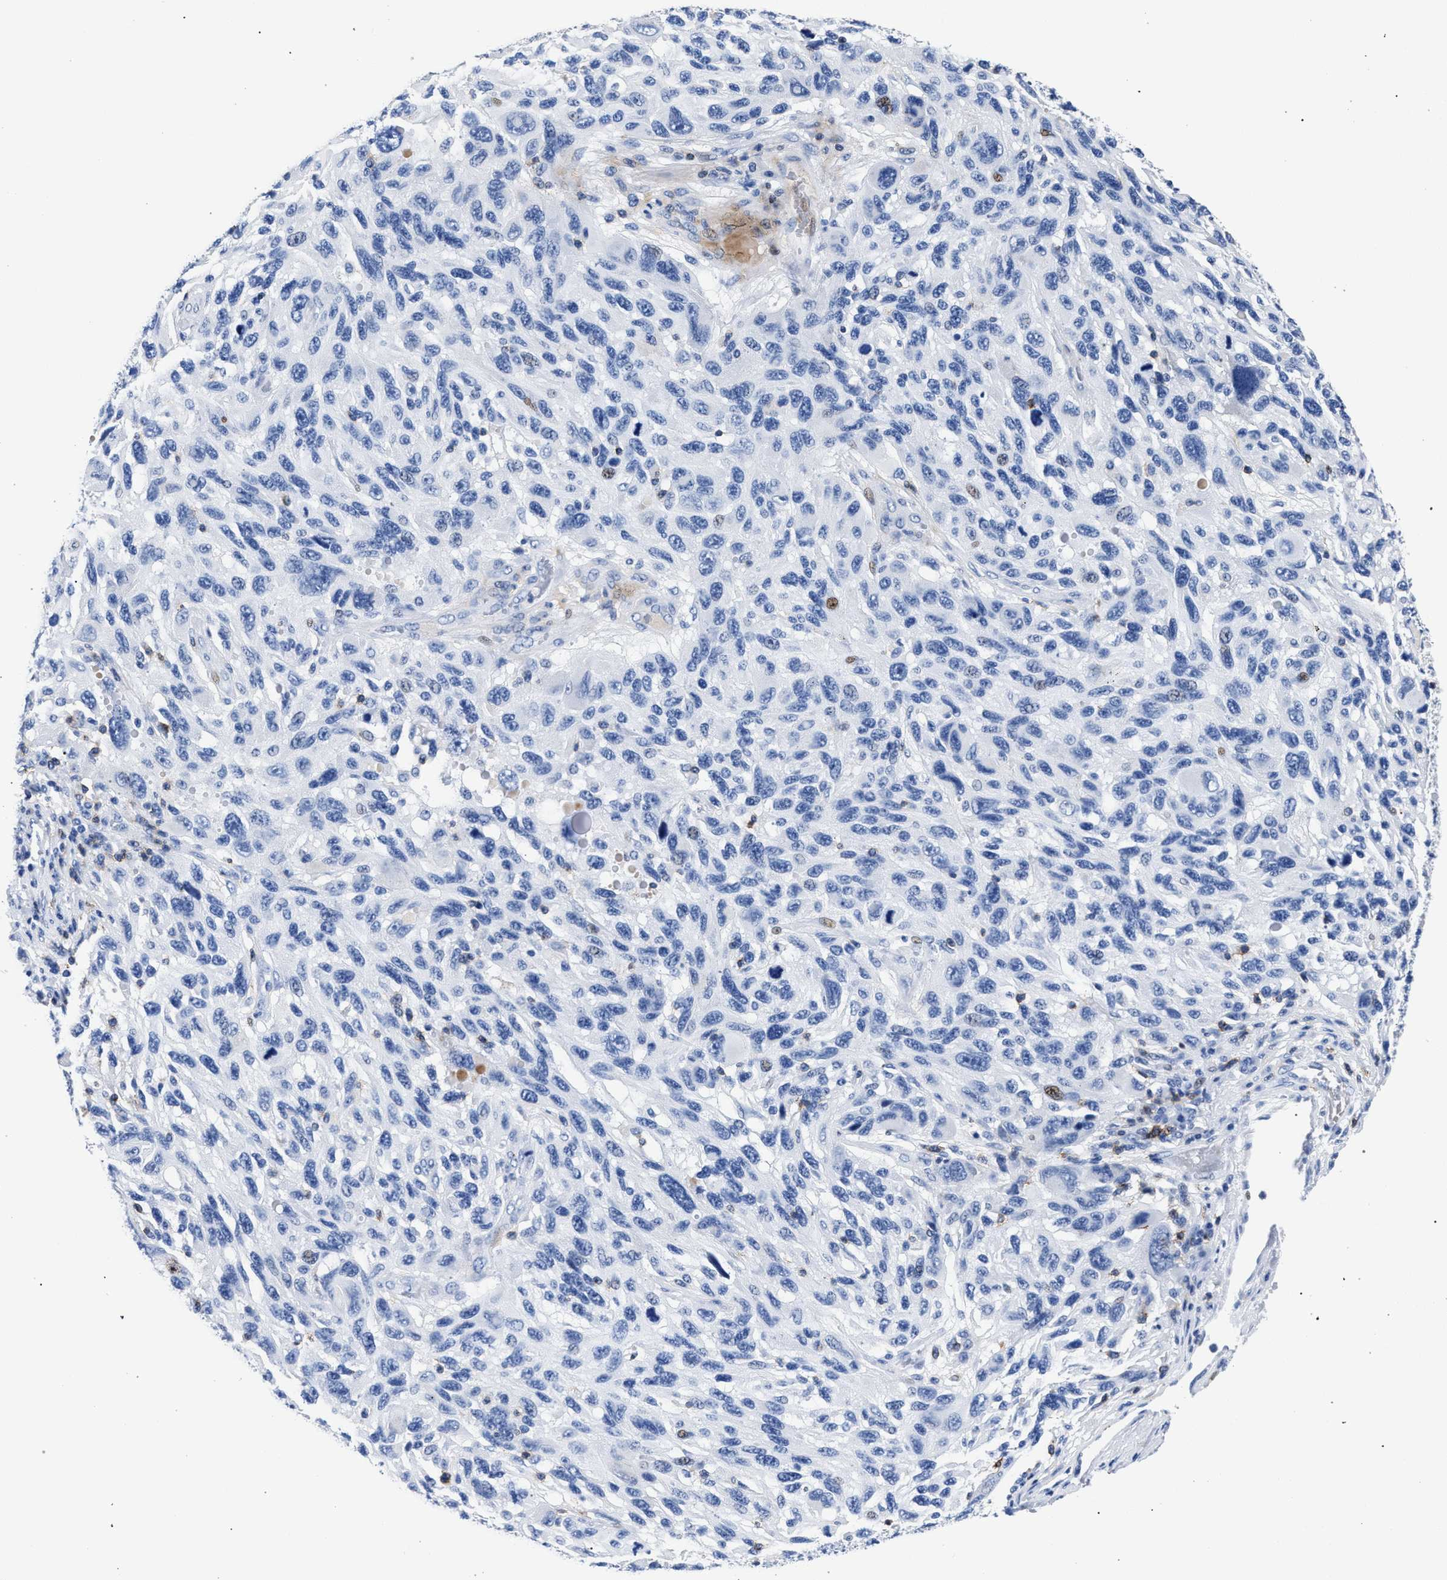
{"staining": {"intensity": "negative", "quantity": "none", "location": "none"}, "tissue": "melanoma", "cell_type": "Tumor cells", "image_type": "cancer", "snomed": [{"axis": "morphology", "description": "Malignant melanoma, NOS"}, {"axis": "topography", "description": "Skin"}], "caption": "A micrograph of malignant melanoma stained for a protein demonstrates no brown staining in tumor cells.", "gene": "KLRK1", "patient": {"sex": "male", "age": 53}}